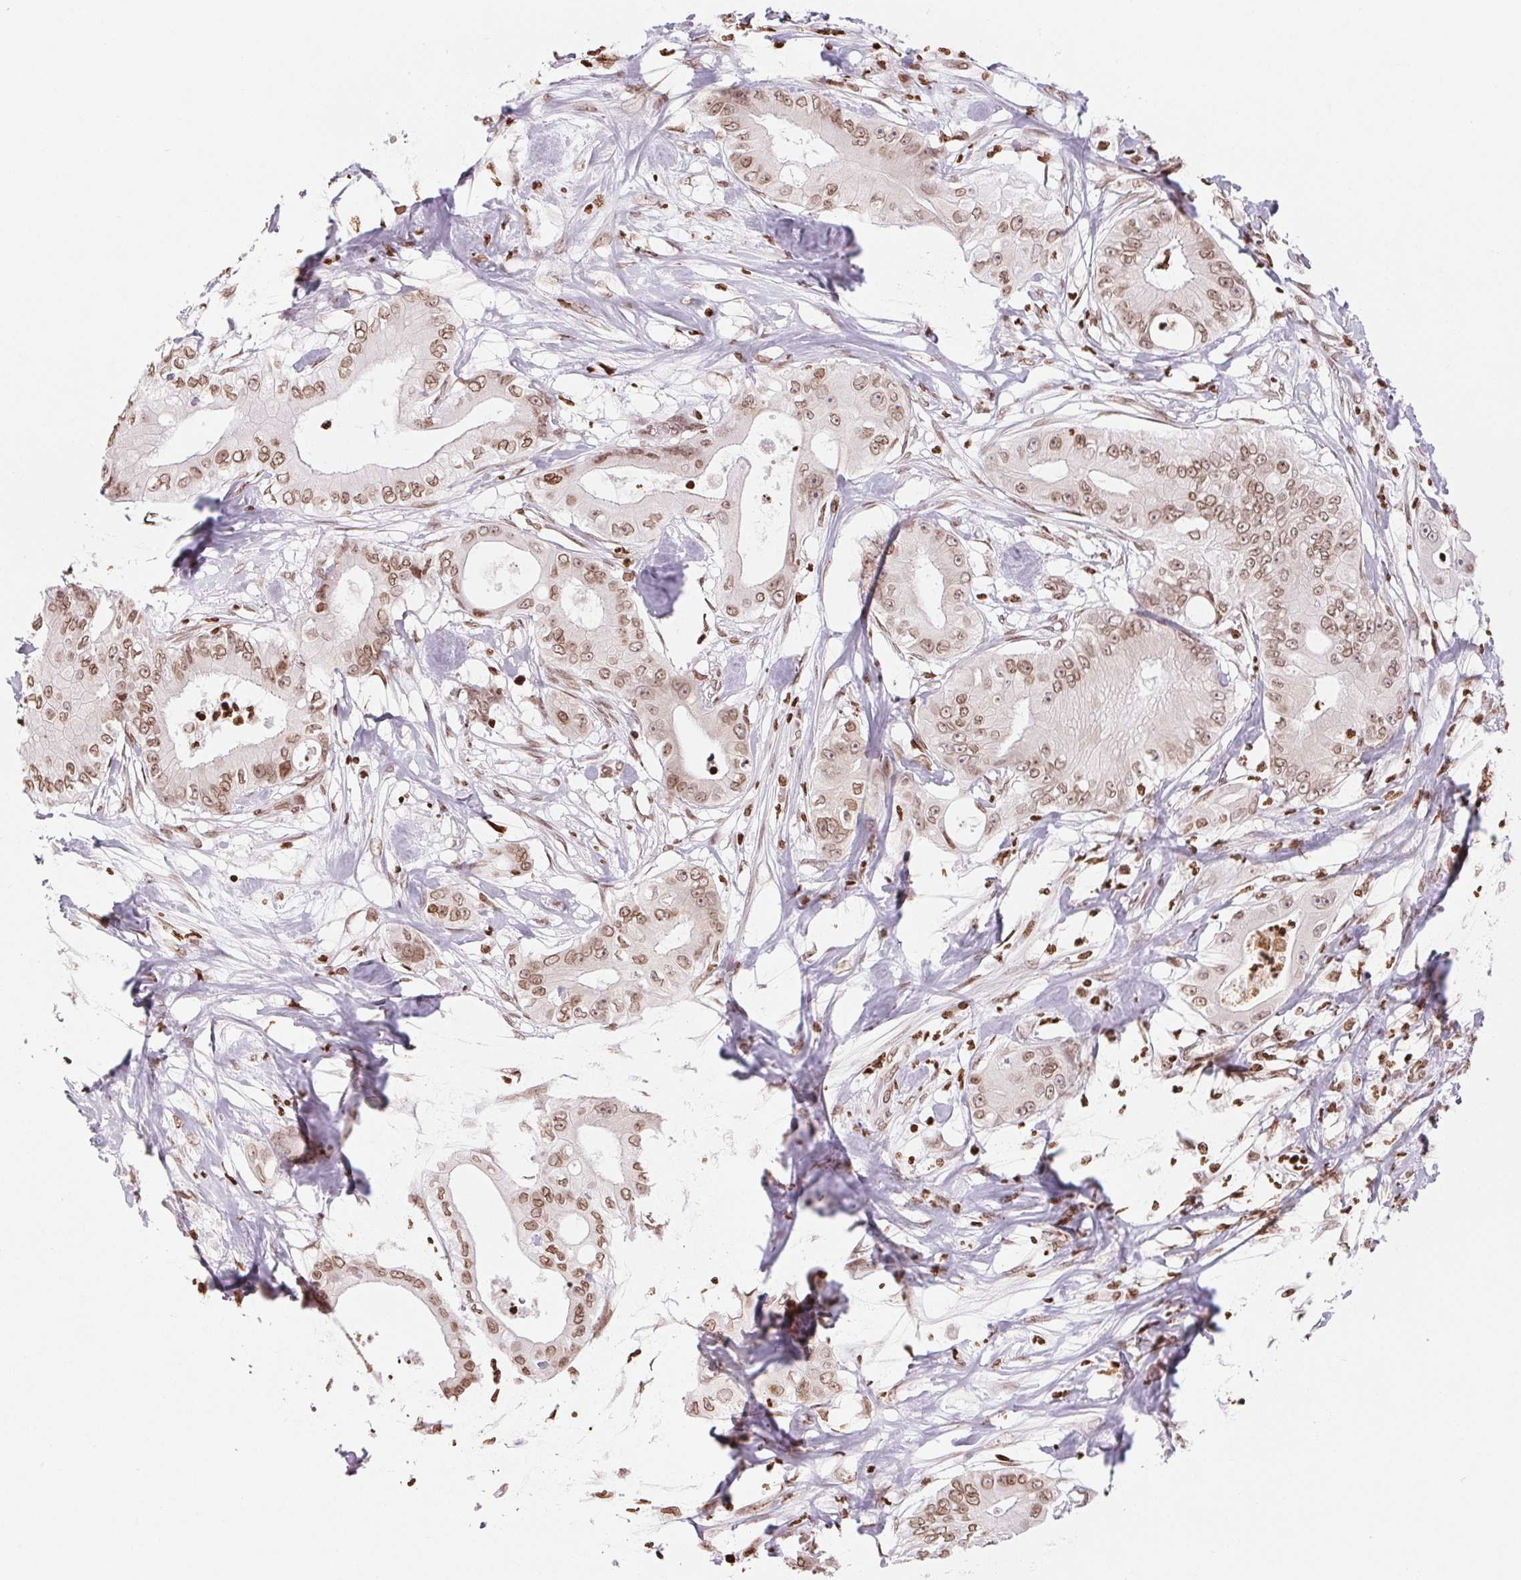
{"staining": {"intensity": "moderate", "quantity": ">75%", "location": "nuclear"}, "tissue": "pancreatic cancer", "cell_type": "Tumor cells", "image_type": "cancer", "snomed": [{"axis": "morphology", "description": "Adenocarcinoma, NOS"}, {"axis": "topography", "description": "Pancreas"}], "caption": "Immunohistochemistry (IHC) histopathology image of human pancreatic adenocarcinoma stained for a protein (brown), which shows medium levels of moderate nuclear expression in about >75% of tumor cells.", "gene": "SMIM12", "patient": {"sex": "male", "age": 71}}